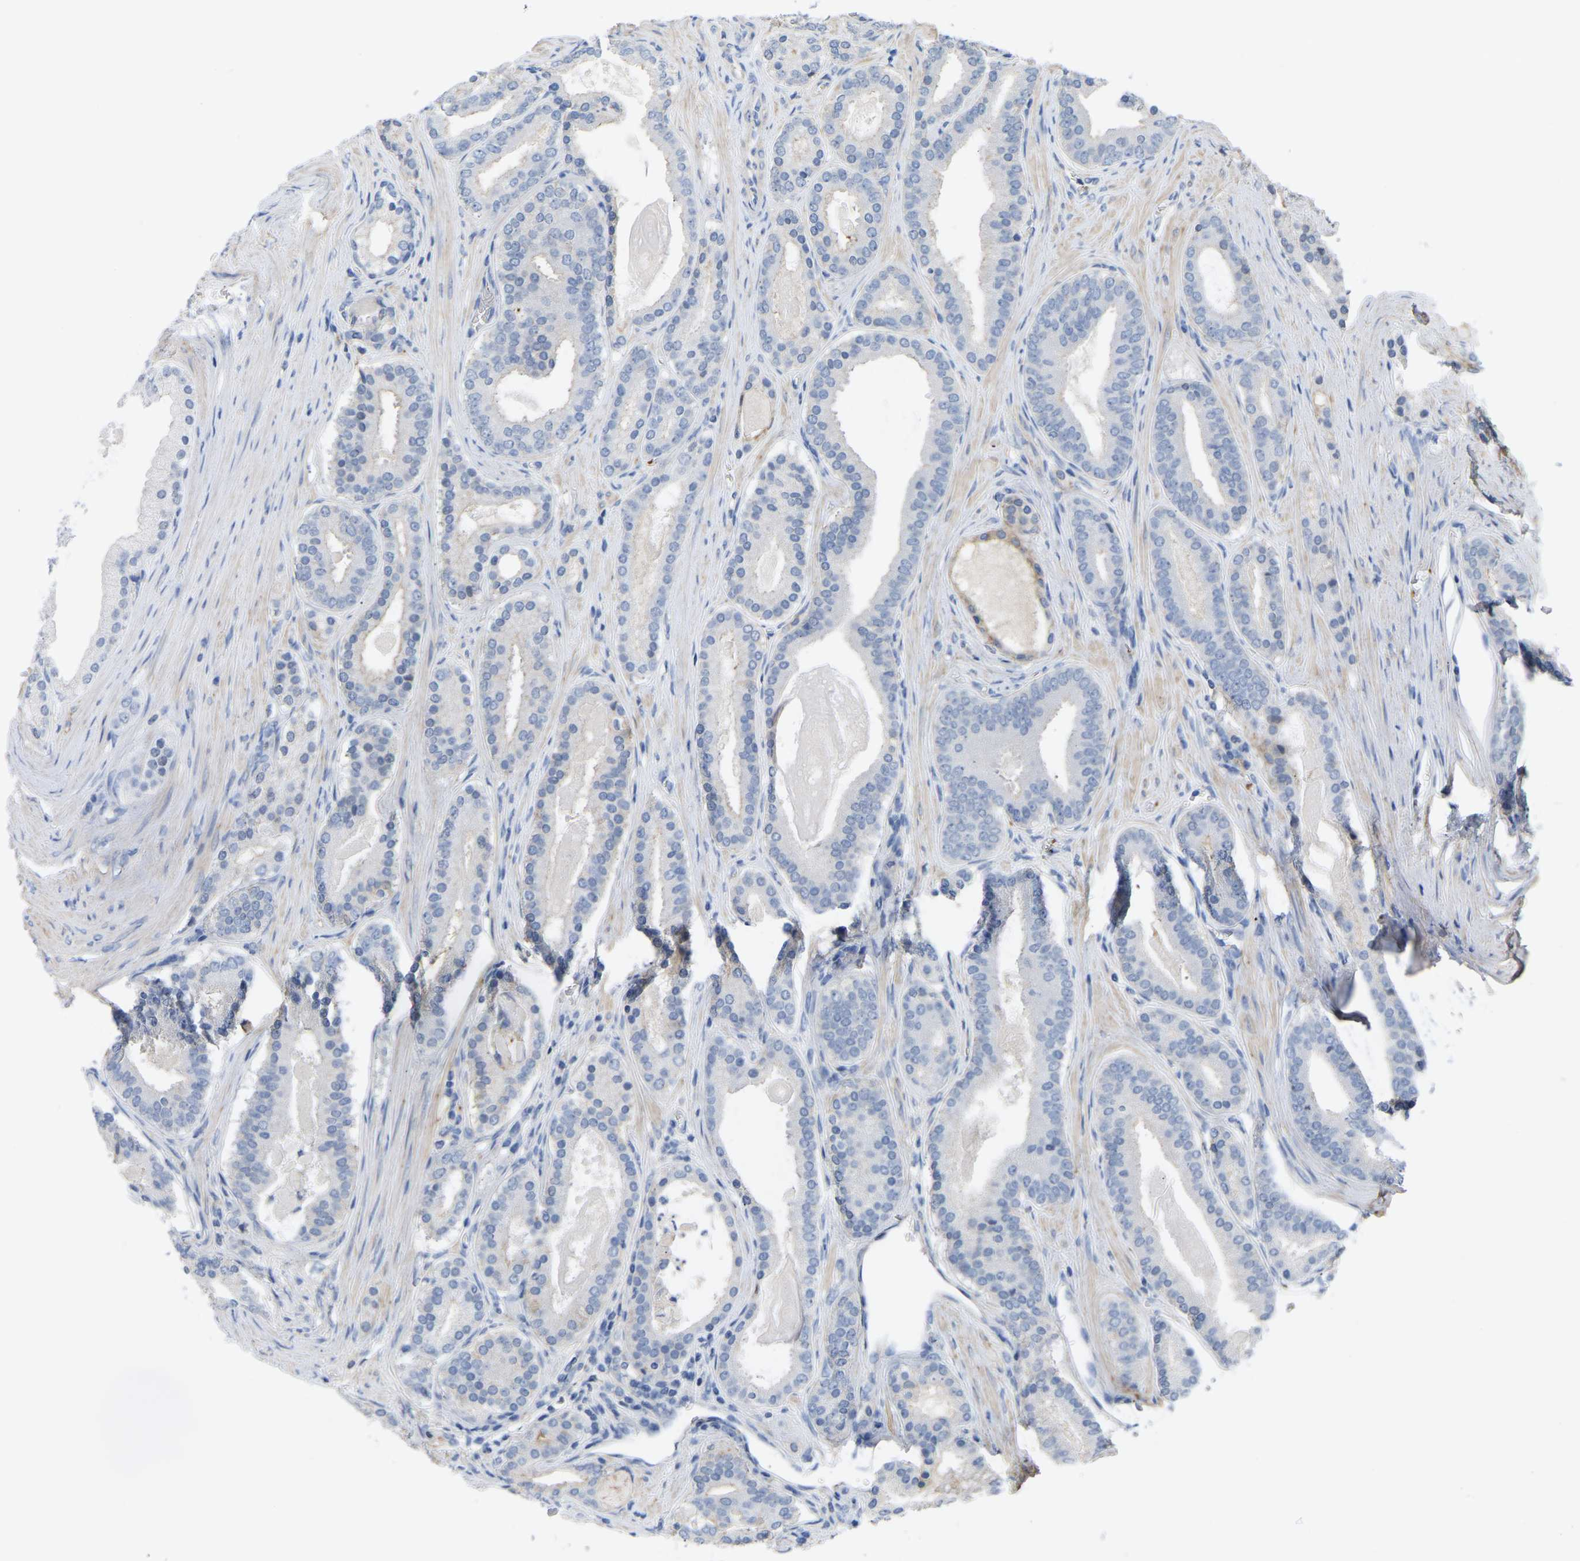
{"staining": {"intensity": "negative", "quantity": "none", "location": "none"}, "tissue": "prostate cancer", "cell_type": "Tumor cells", "image_type": "cancer", "snomed": [{"axis": "morphology", "description": "Adenocarcinoma, High grade"}, {"axis": "topography", "description": "Prostate"}], "caption": "The image exhibits no significant positivity in tumor cells of prostate cancer.", "gene": "ZNF449", "patient": {"sex": "male", "age": 60}}